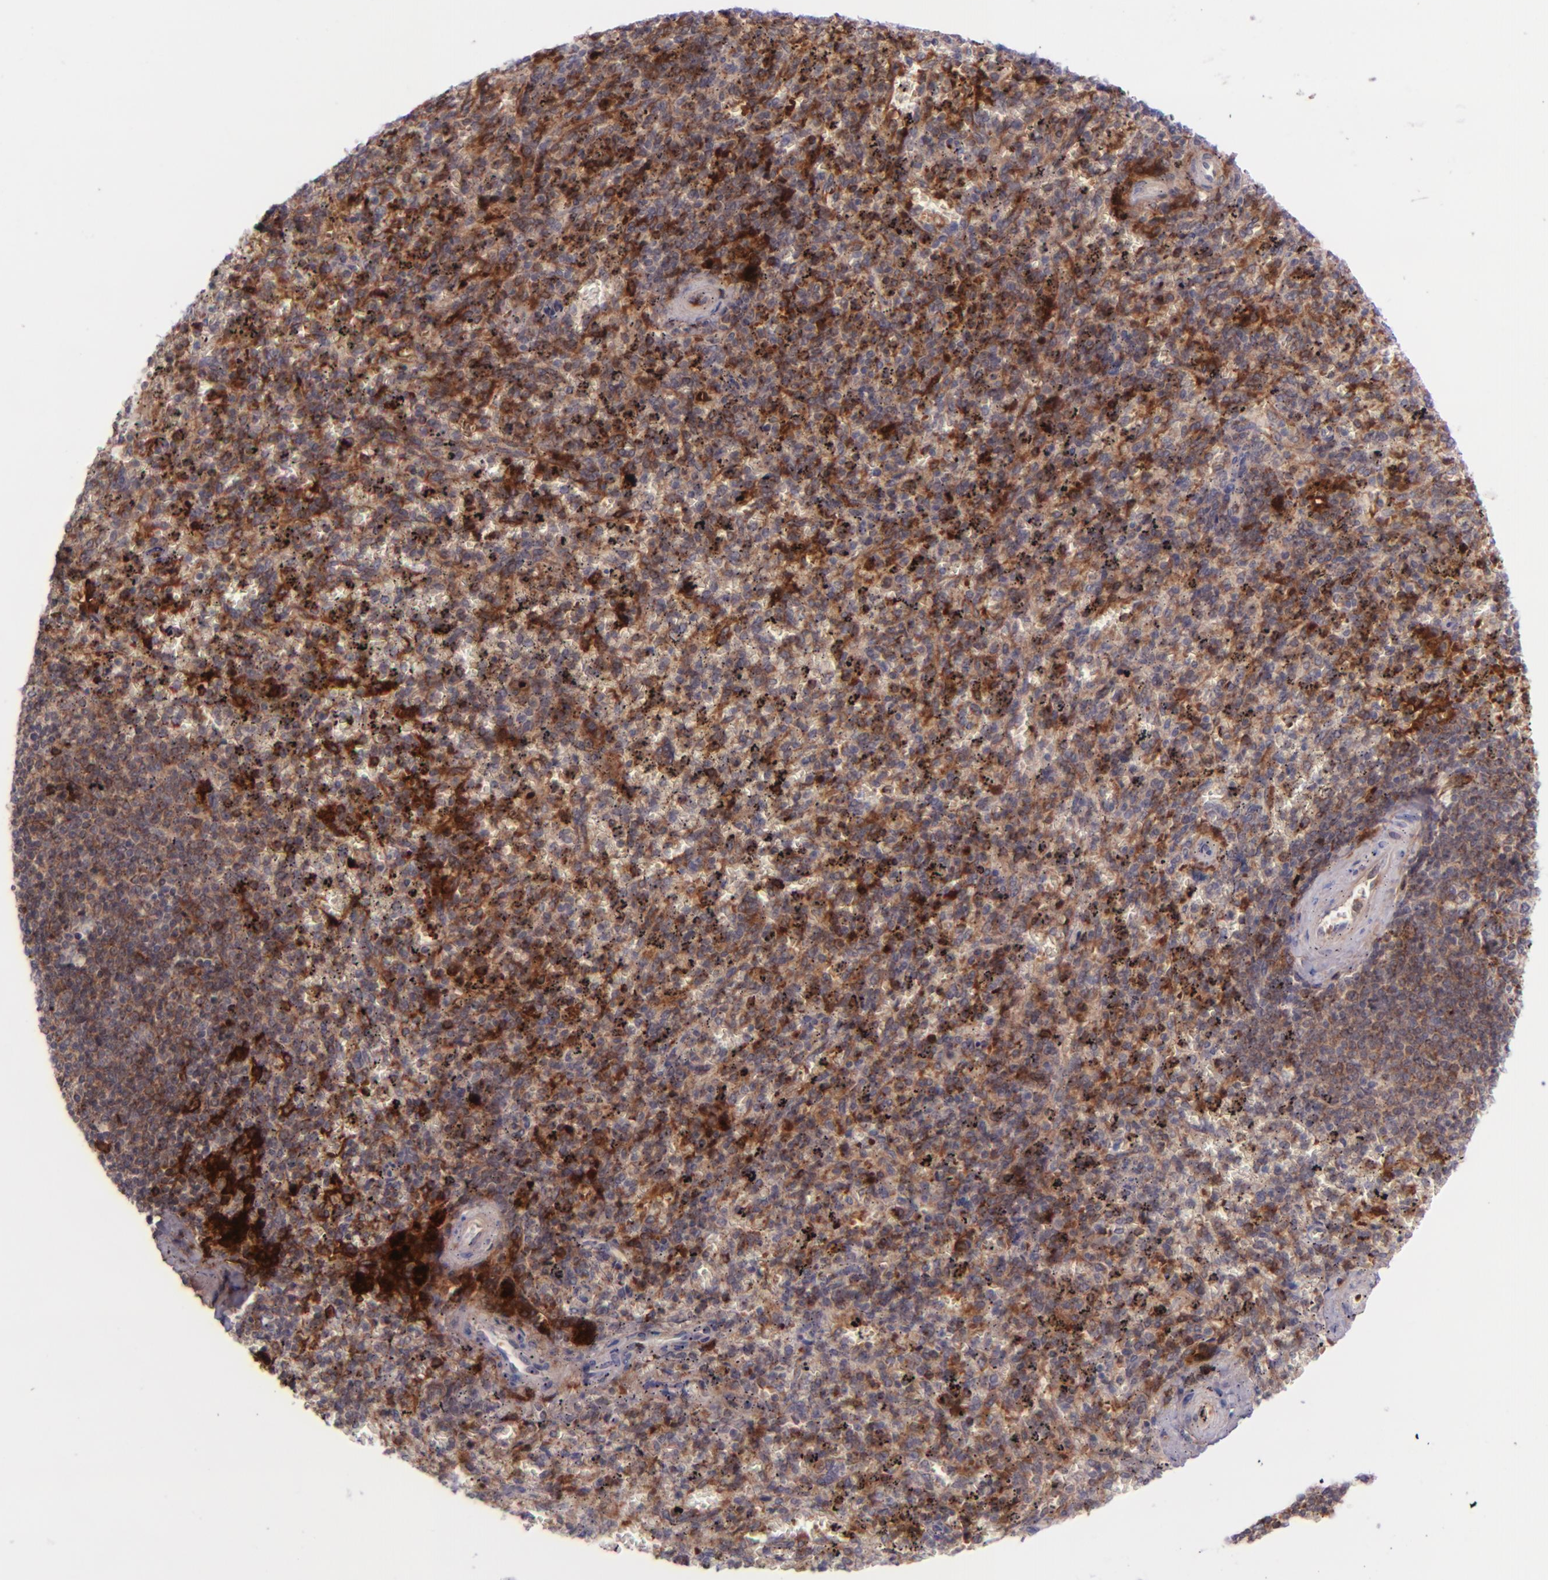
{"staining": {"intensity": "moderate", "quantity": ">75%", "location": "cytoplasmic/membranous"}, "tissue": "spleen", "cell_type": "Cells in red pulp", "image_type": "normal", "snomed": [{"axis": "morphology", "description": "Normal tissue, NOS"}, {"axis": "topography", "description": "Spleen"}], "caption": "Unremarkable spleen displays moderate cytoplasmic/membranous expression in about >75% of cells in red pulp, visualized by immunohistochemistry. Nuclei are stained in blue.", "gene": "SELL", "patient": {"sex": "female", "age": 43}}